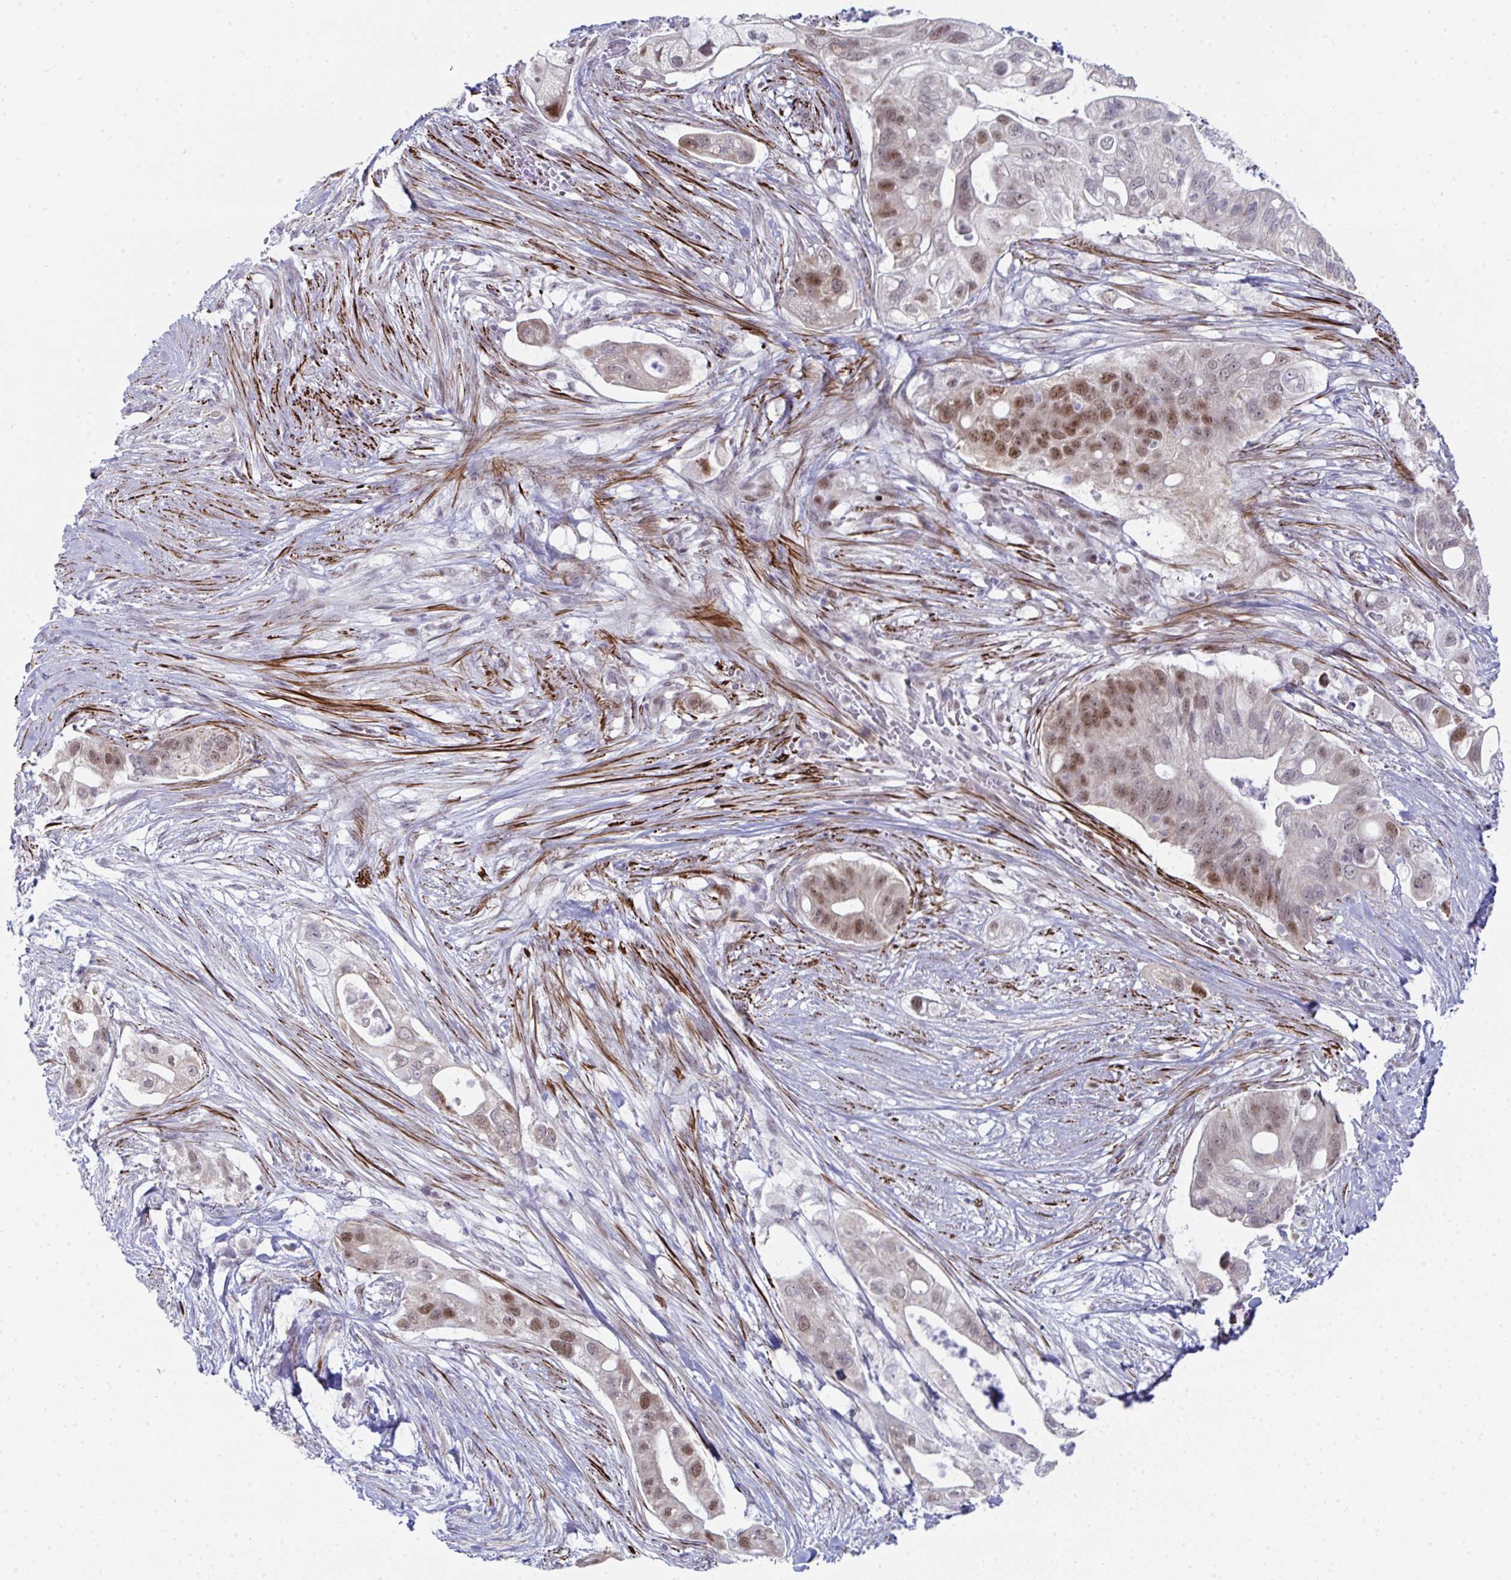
{"staining": {"intensity": "moderate", "quantity": "25%-75%", "location": "nuclear"}, "tissue": "pancreatic cancer", "cell_type": "Tumor cells", "image_type": "cancer", "snomed": [{"axis": "morphology", "description": "Adenocarcinoma, NOS"}, {"axis": "topography", "description": "Pancreas"}], "caption": "IHC micrograph of human pancreatic cancer stained for a protein (brown), which demonstrates medium levels of moderate nuclear positivity in about 25%-75% of tumor cells.", "gene": "GINS2", "patient": {"sex": "female", "age": 72}}